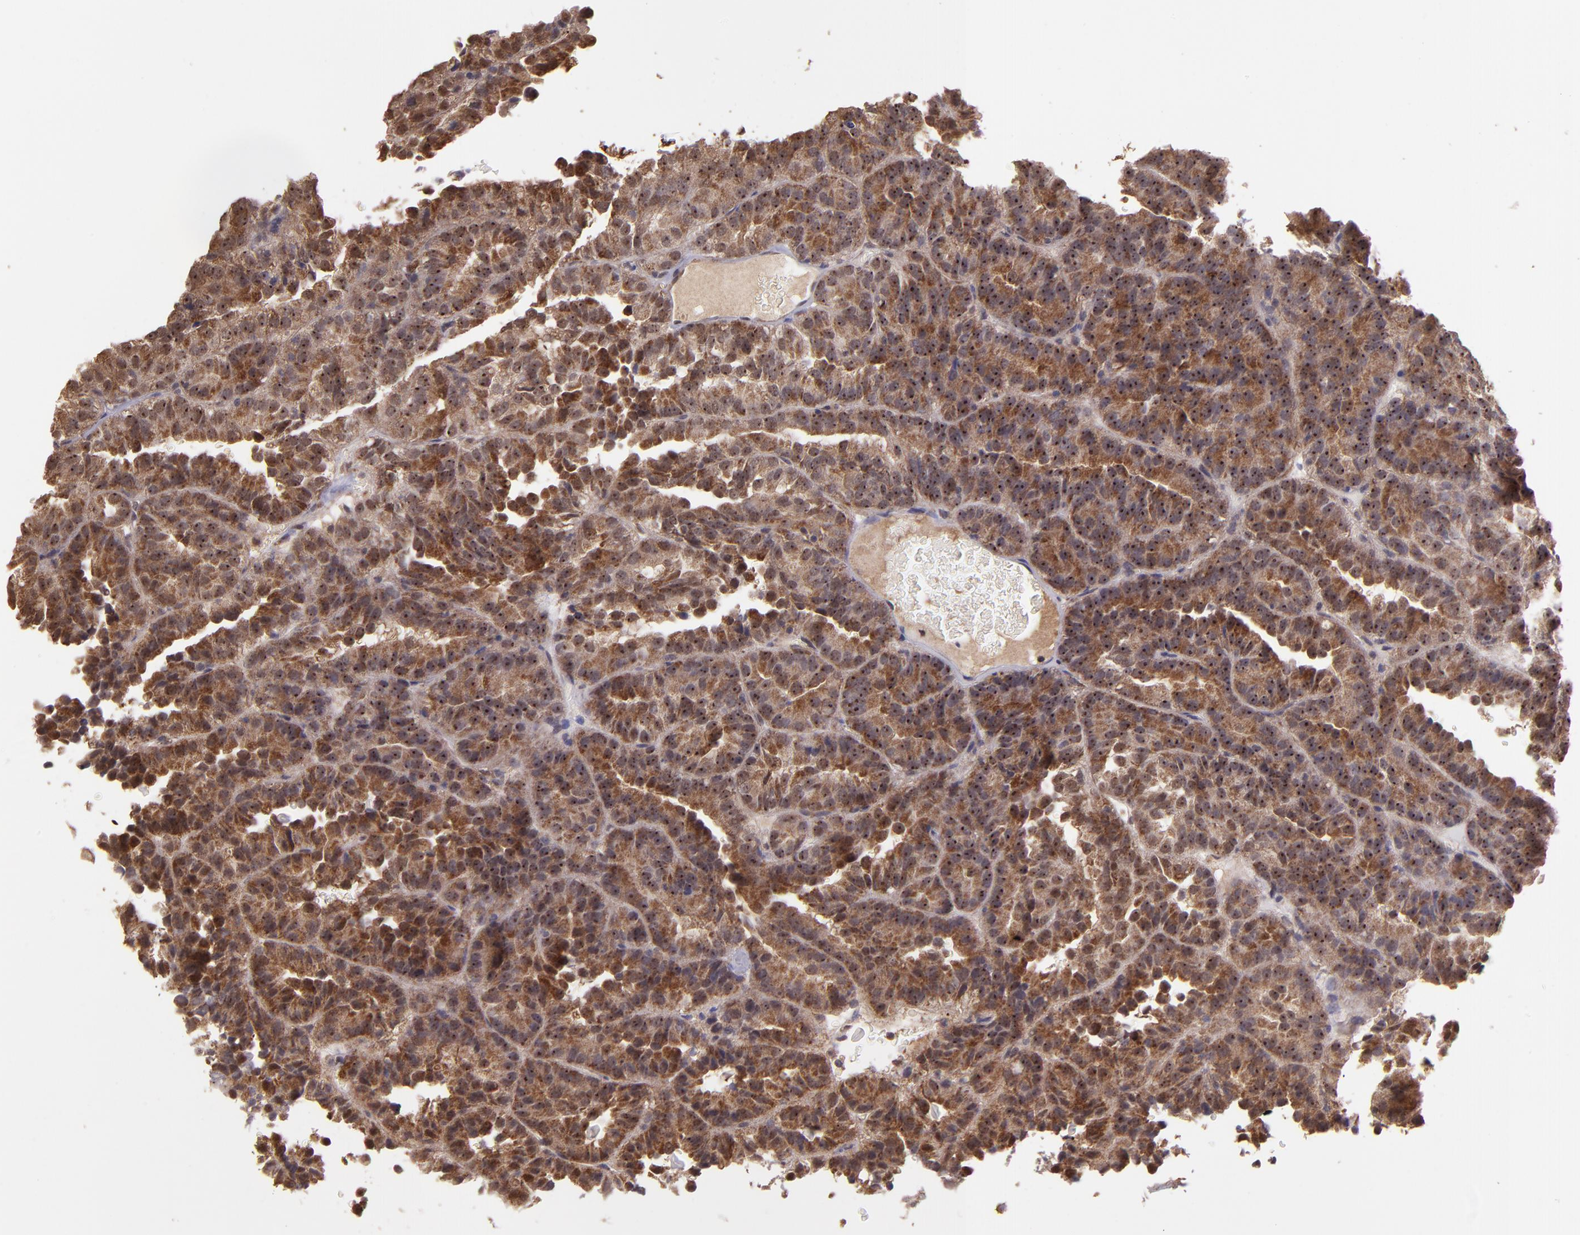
{"staining": {"intensity": "strong", "quantity": ">75%", "location": "cytoplasmic/membranous"}, "tissue": "renal cancer", "cell_type": "Tumor cells", "image_type": "cancer", "snomed": [{"axis": "morphology", "description": "Adenocarcinoma, NOS"}, {"axis": "topography", "description": "Kidney"}], "caption": "Immunohistochemistry (IHC) image of neoplastic tissue: human renal cancer stained using immunohistochemistry exhibits high levels of strong protein expression localized specifically in the cytoplasmic/membranous of tumor cells, appearing as a cytoplasmic/membranous brown color.", "gene": "USP51", "patient": {"sex": "male", "age": 46}}